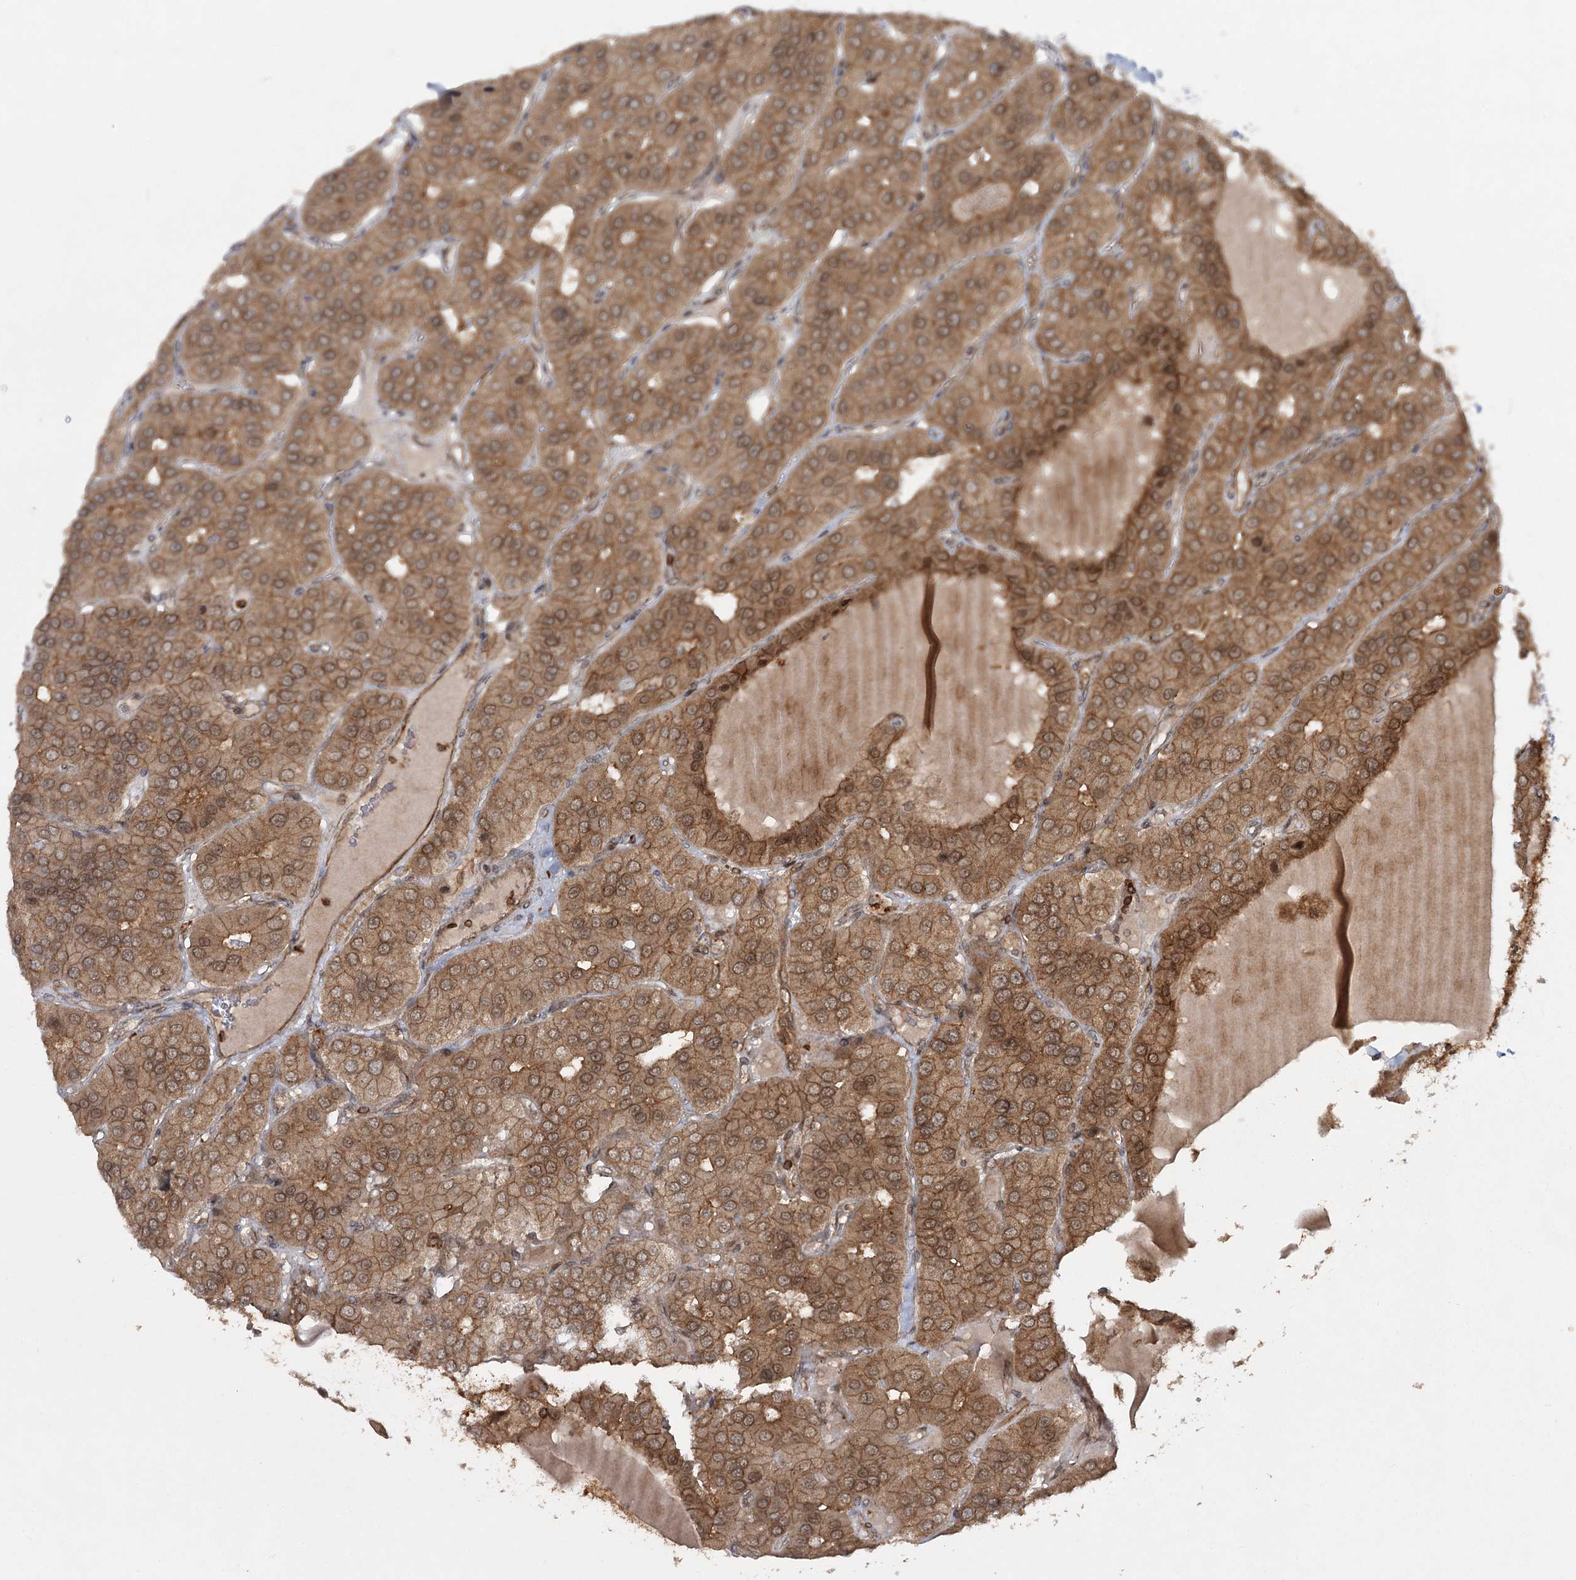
{"staining": {"intensity": "moderate", "quantity": ">75%", "location": "cytoplasmic/membranous,nuclear"}, "tissue": "parathyroid gland", "cell_type": "Glandular cells", "image_type": "normal", "snomed": [{"axis": "morphology", "description": "Normal tissue, NOS"}, {"axis": "morphology", "description": "Adenoma, NOS"}, {"axis": "topography", "description": "Parathyroid gland"}], "caption": "Protein staining demonstrates moderate cytoplasmic/membranous,nuclear positivity in about >75% of glandular cells in normal parathyroid gland. (DAB (3,3'-diaminobenzidine) = brown stain, brightfield microscopy at high magnification).", "gene": "MDFIC", "patient": {"sex": "female", "age": 86}}